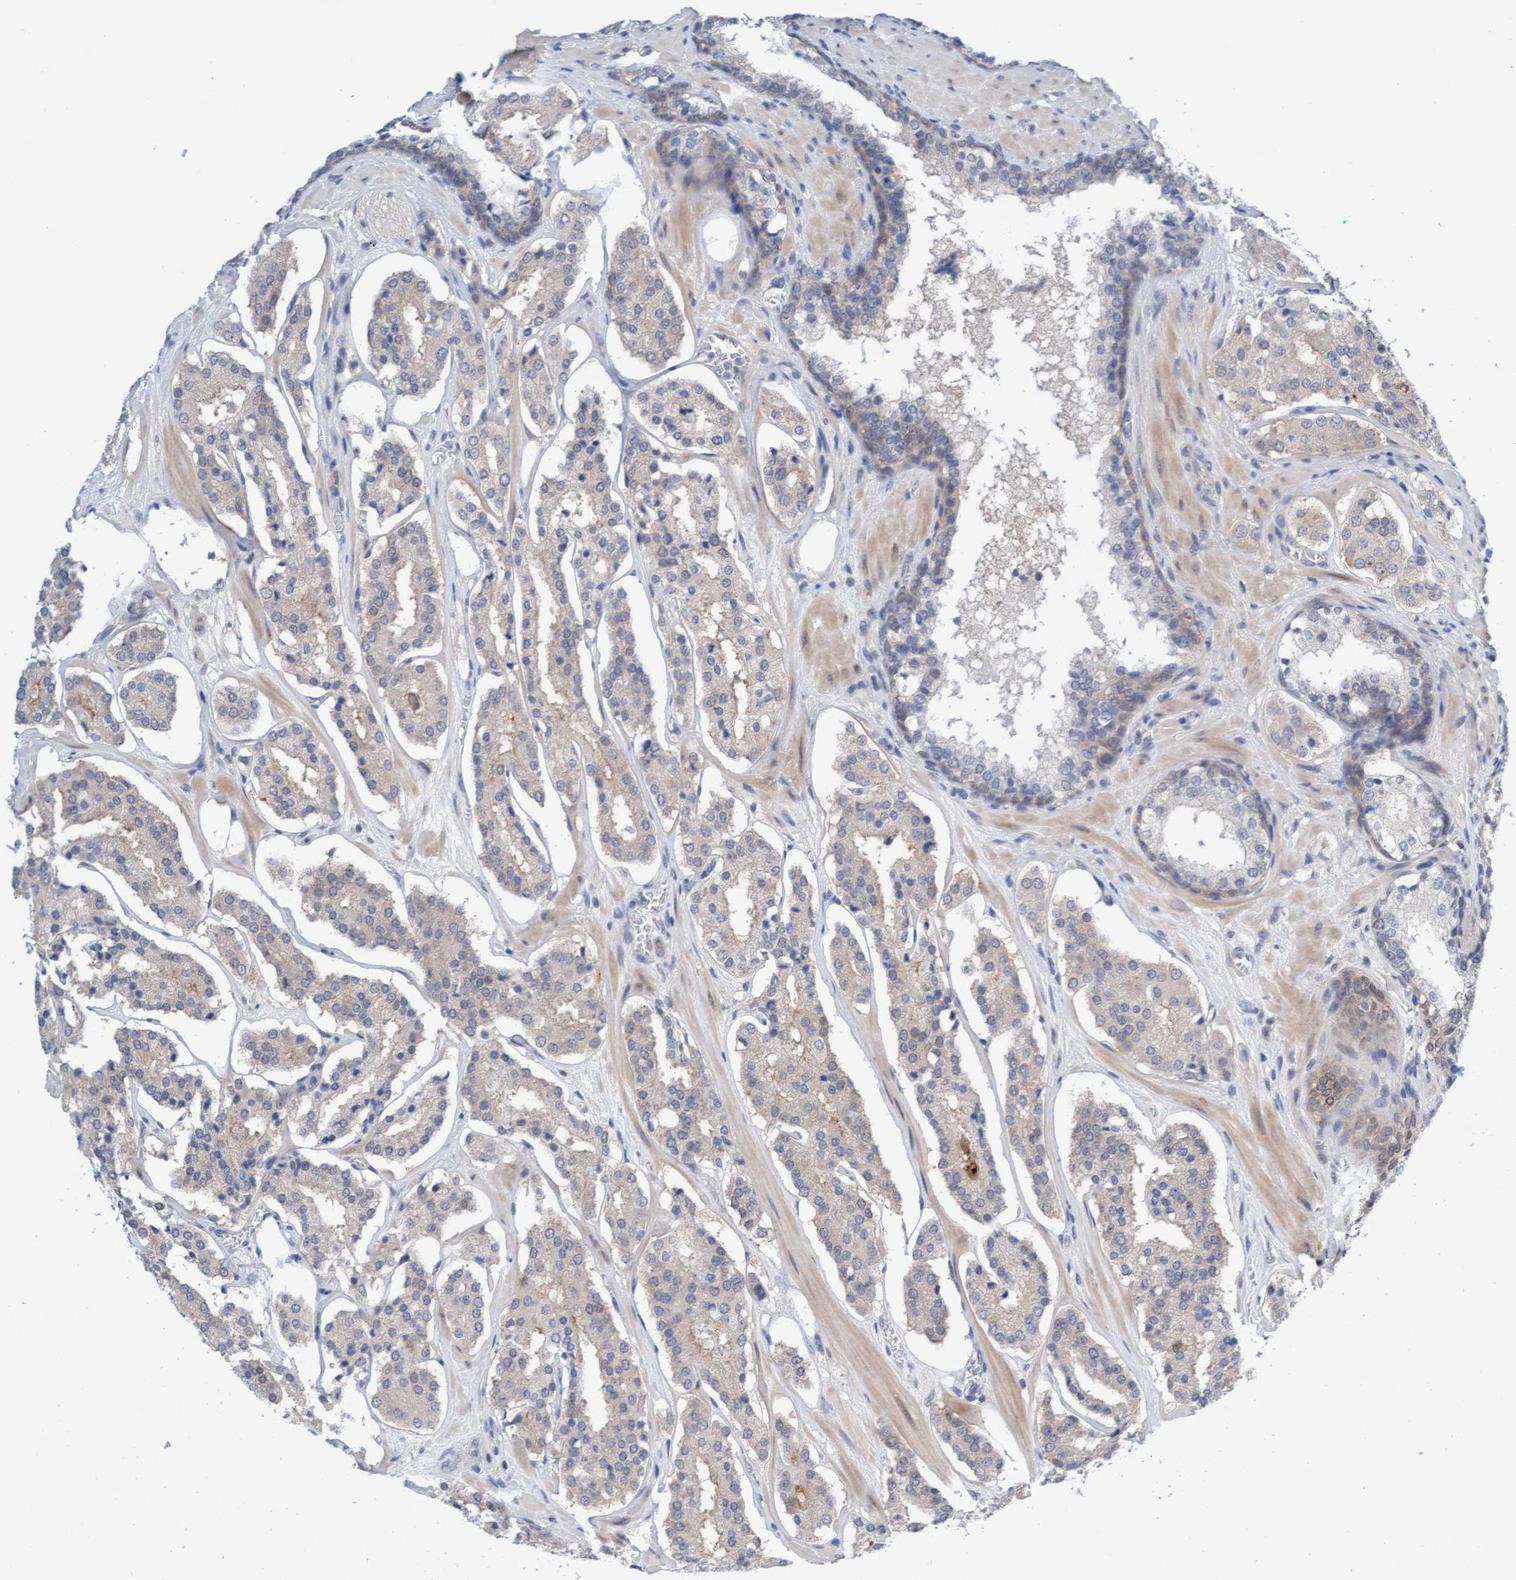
{"staining": {"intensity": "weak", "quantity": "<25%", "location": "cytoplasmic/membranous"}, "tissue": "prostate cancer", "cell_type": "Tumor cells", "image_type": "cancer", "snomed": [{"axis": "morphology", "description": "Adenocarcinoma, High grade"}, {"axis": "topography", "description": "Prostate"}], "caption": "Tumor cells are negative for brown protein staining in prostate cancer.", "gene": "AMZ2", "patient": {"sex": "male", "age": 60}}